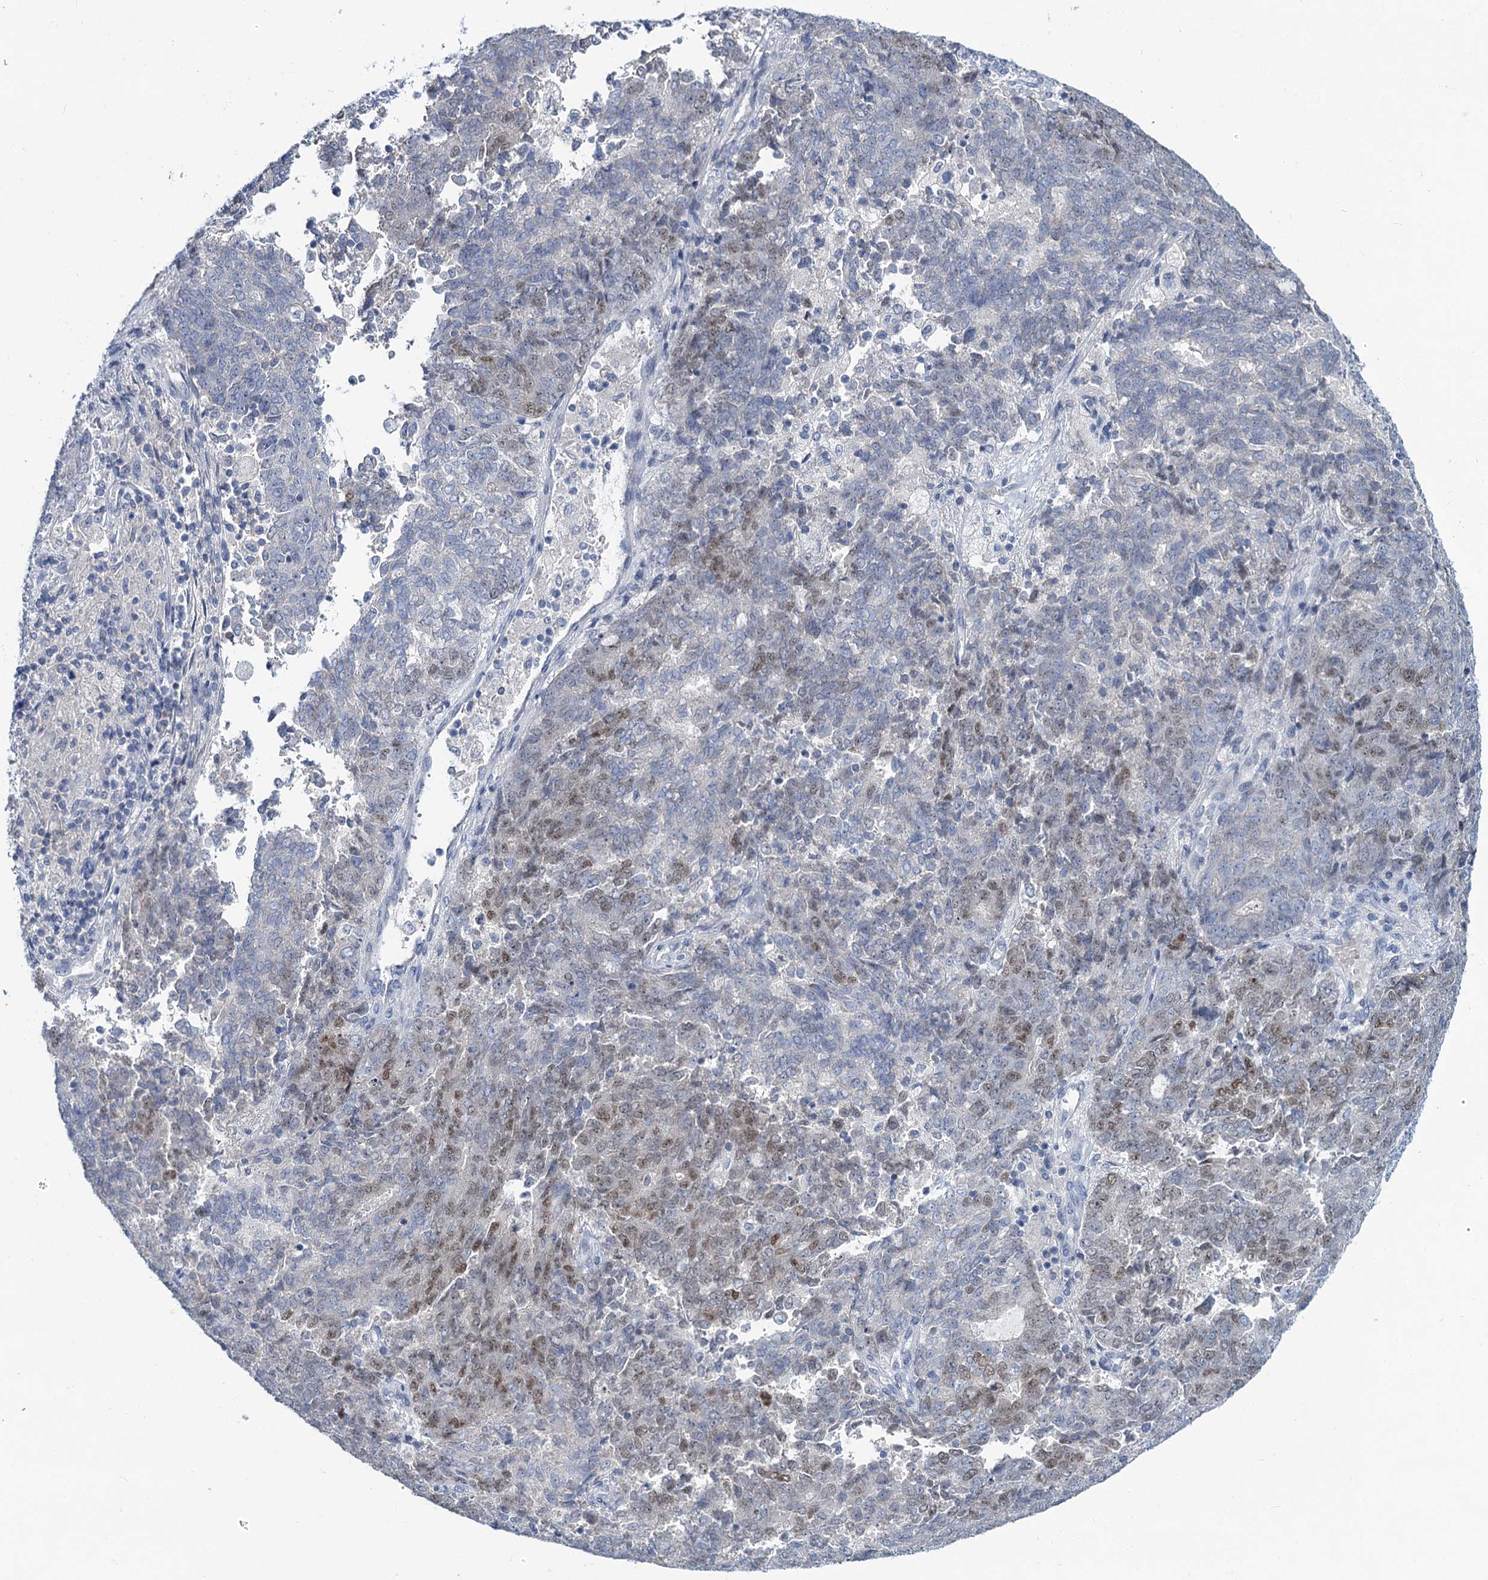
{"staining": {"intensity": "weak", "quantity": "<25%", "location": "nuclear"}, "tissue": "endometrial cancer", "cell_type": "Tumor cells", "image_type": "cancer", "snomed": [{"axis": "morphology", "description": "Adenocarcinoma, NOS"}, {"axis": "topography", "description": "Endometrium"}], "caption": "Tumor cells are negative for brown protein staining in endometrial cancer.", "gene": "TOX3", "patient": {"sex": "female", "age": 80}}